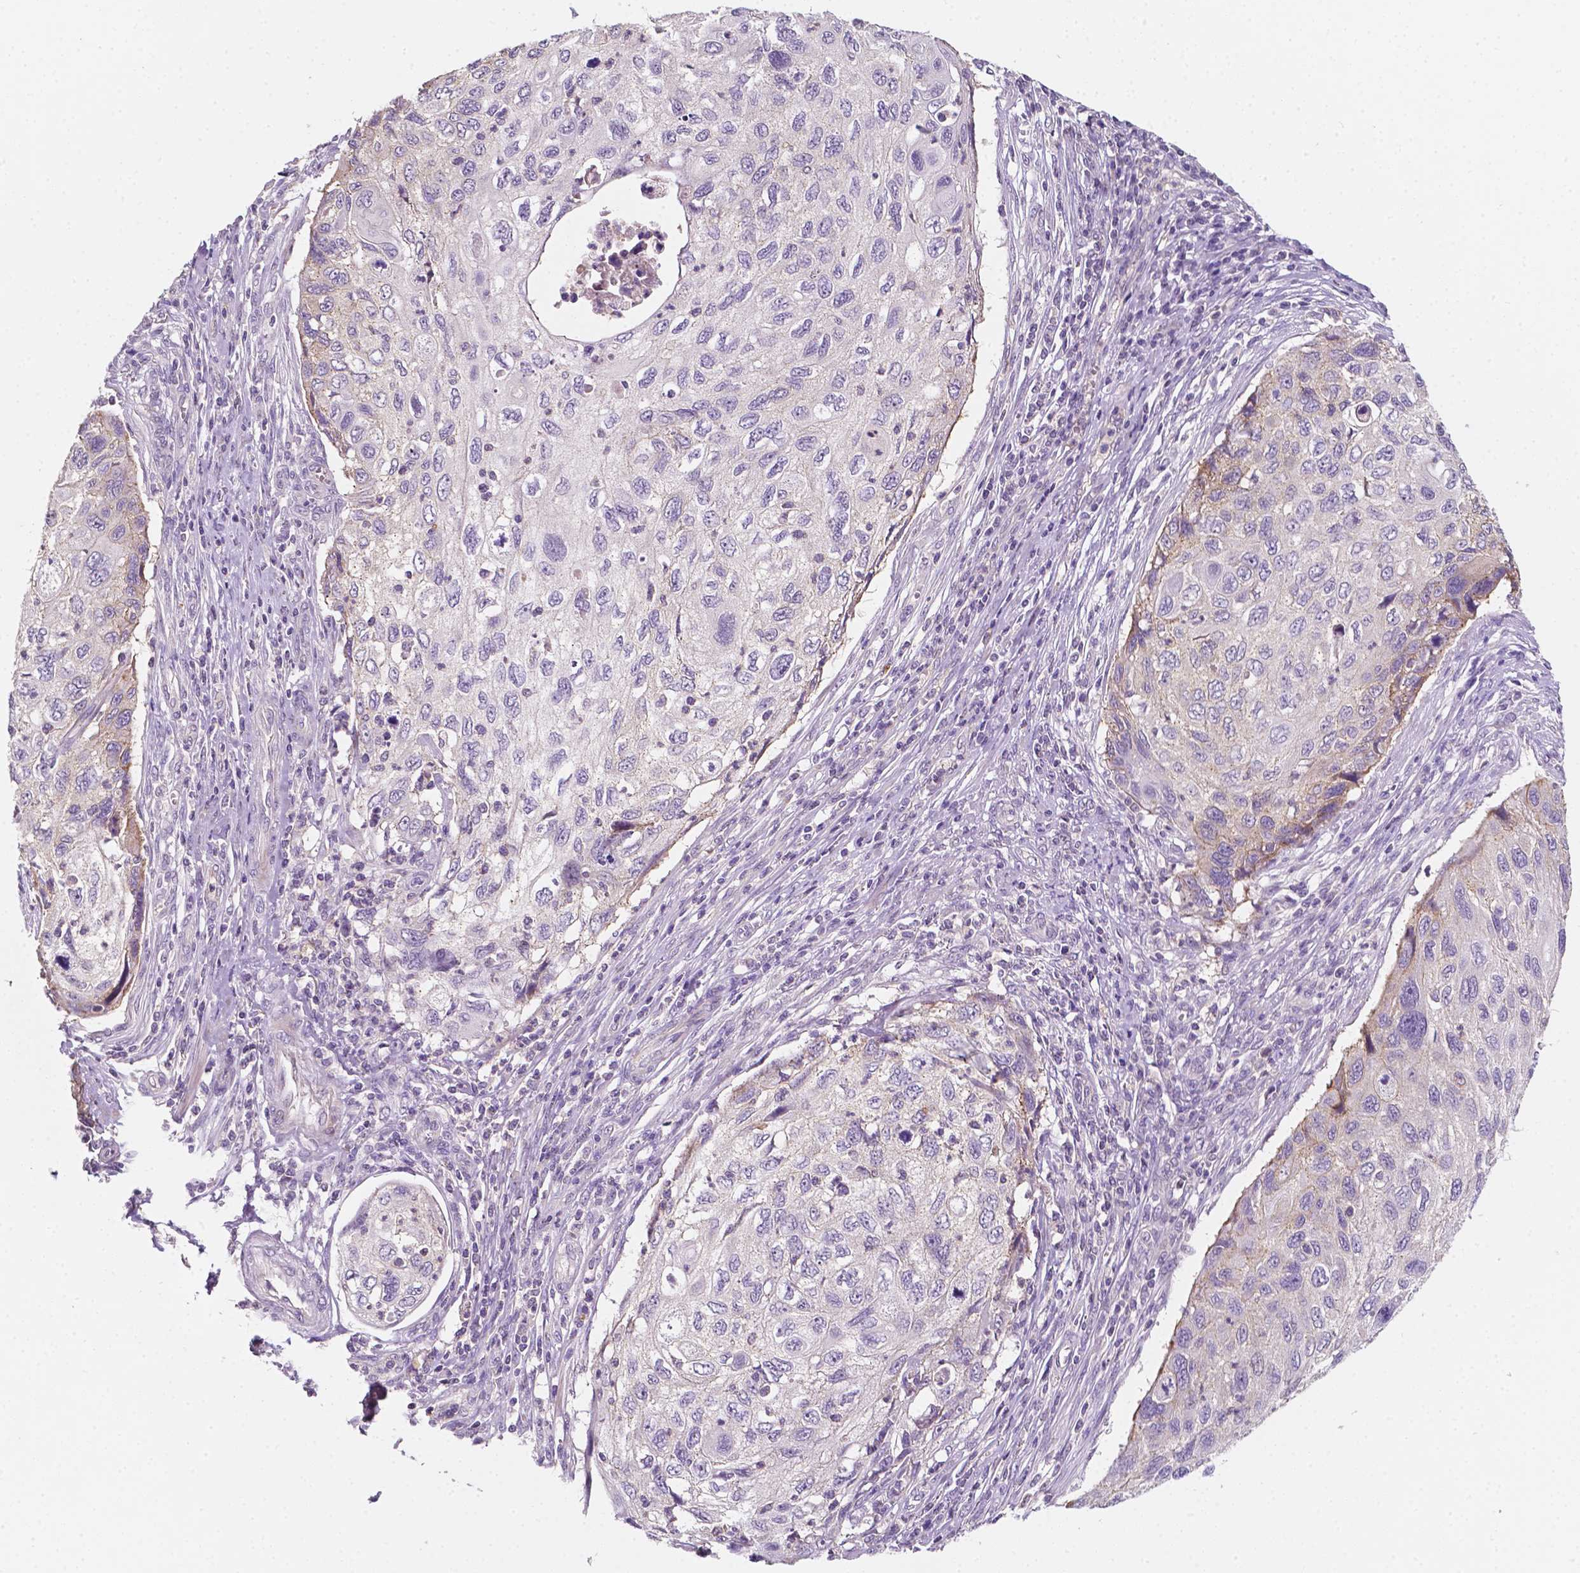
{"staining": {"intensity": "weak", "quantity": "<25%", "location": "cytoplasmic/membranous"}, "tissue": "cervical cancer", "cell_type": "Tumor cells", "image_type": "cancer", "snomed": [{"axis": "morphology", "description": "Squamous cell carcinoma, NOS"}, {"axis": "topography", "description": "Cervix"}], "caption": "Squamous cell carcinoma (cervical) stained for a protein using IHC demonstrates no staining tumor cells.", "gene": "EGFR", "patient": {"sex": "female", "age": 70}}